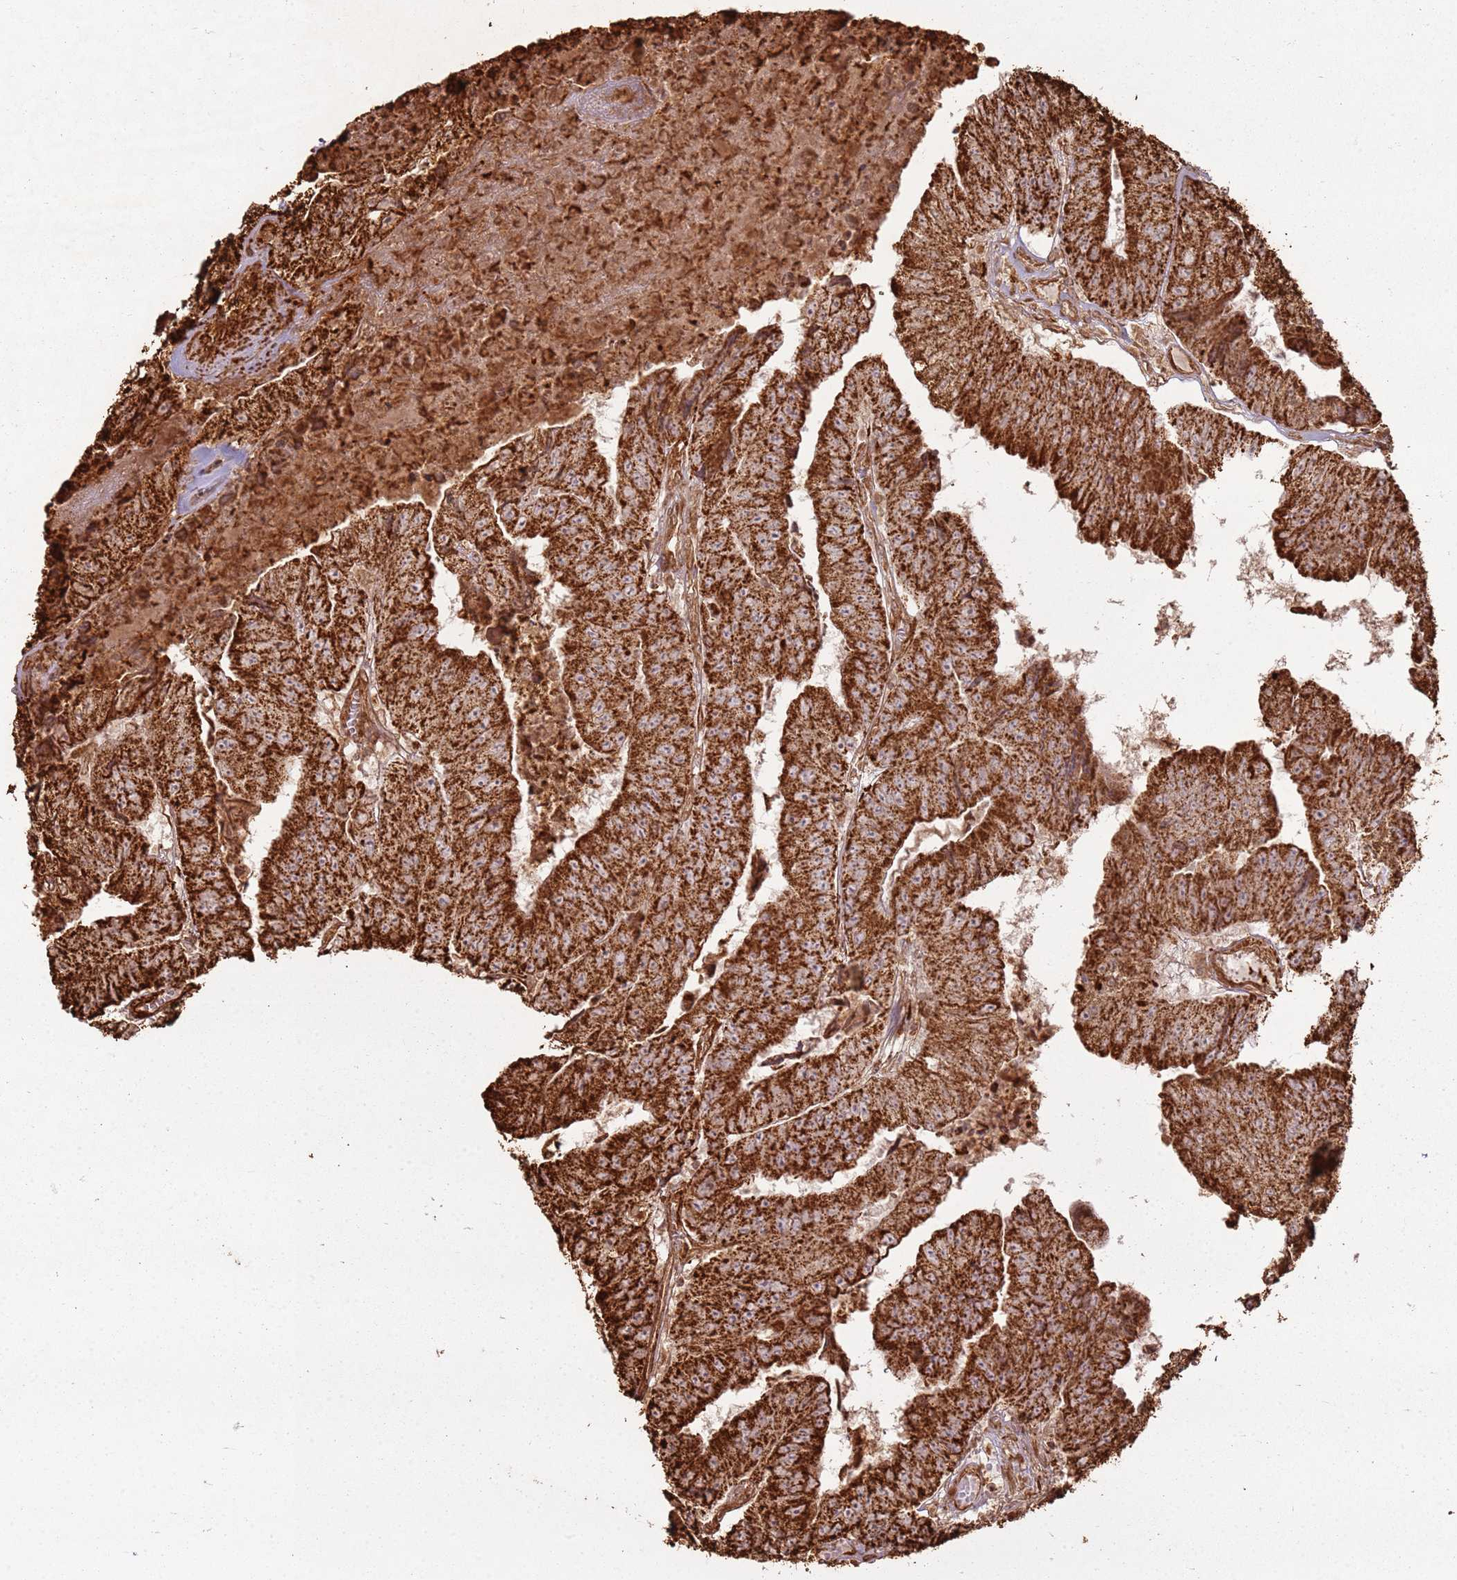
{"staining": {"intensity": "strong", "quantity": ">75%", "location": "cytoplasmic/membranous"}, "tissue": "colorectal cancer", "cell_type": "Tumor cells", "image_type": "cancer", "snomed": [{"axis": "morphology", "description": "Adenocarcinoma, NOS"}, {"axis": "topography", "description": "Colon"}], "caption": "Adenocarcinoma (colorectal) stained with a protein marker demonstrates strong staining in tumor cells.", "gene": "DDX59", "patient": {"sex": "female", "age": 67}}